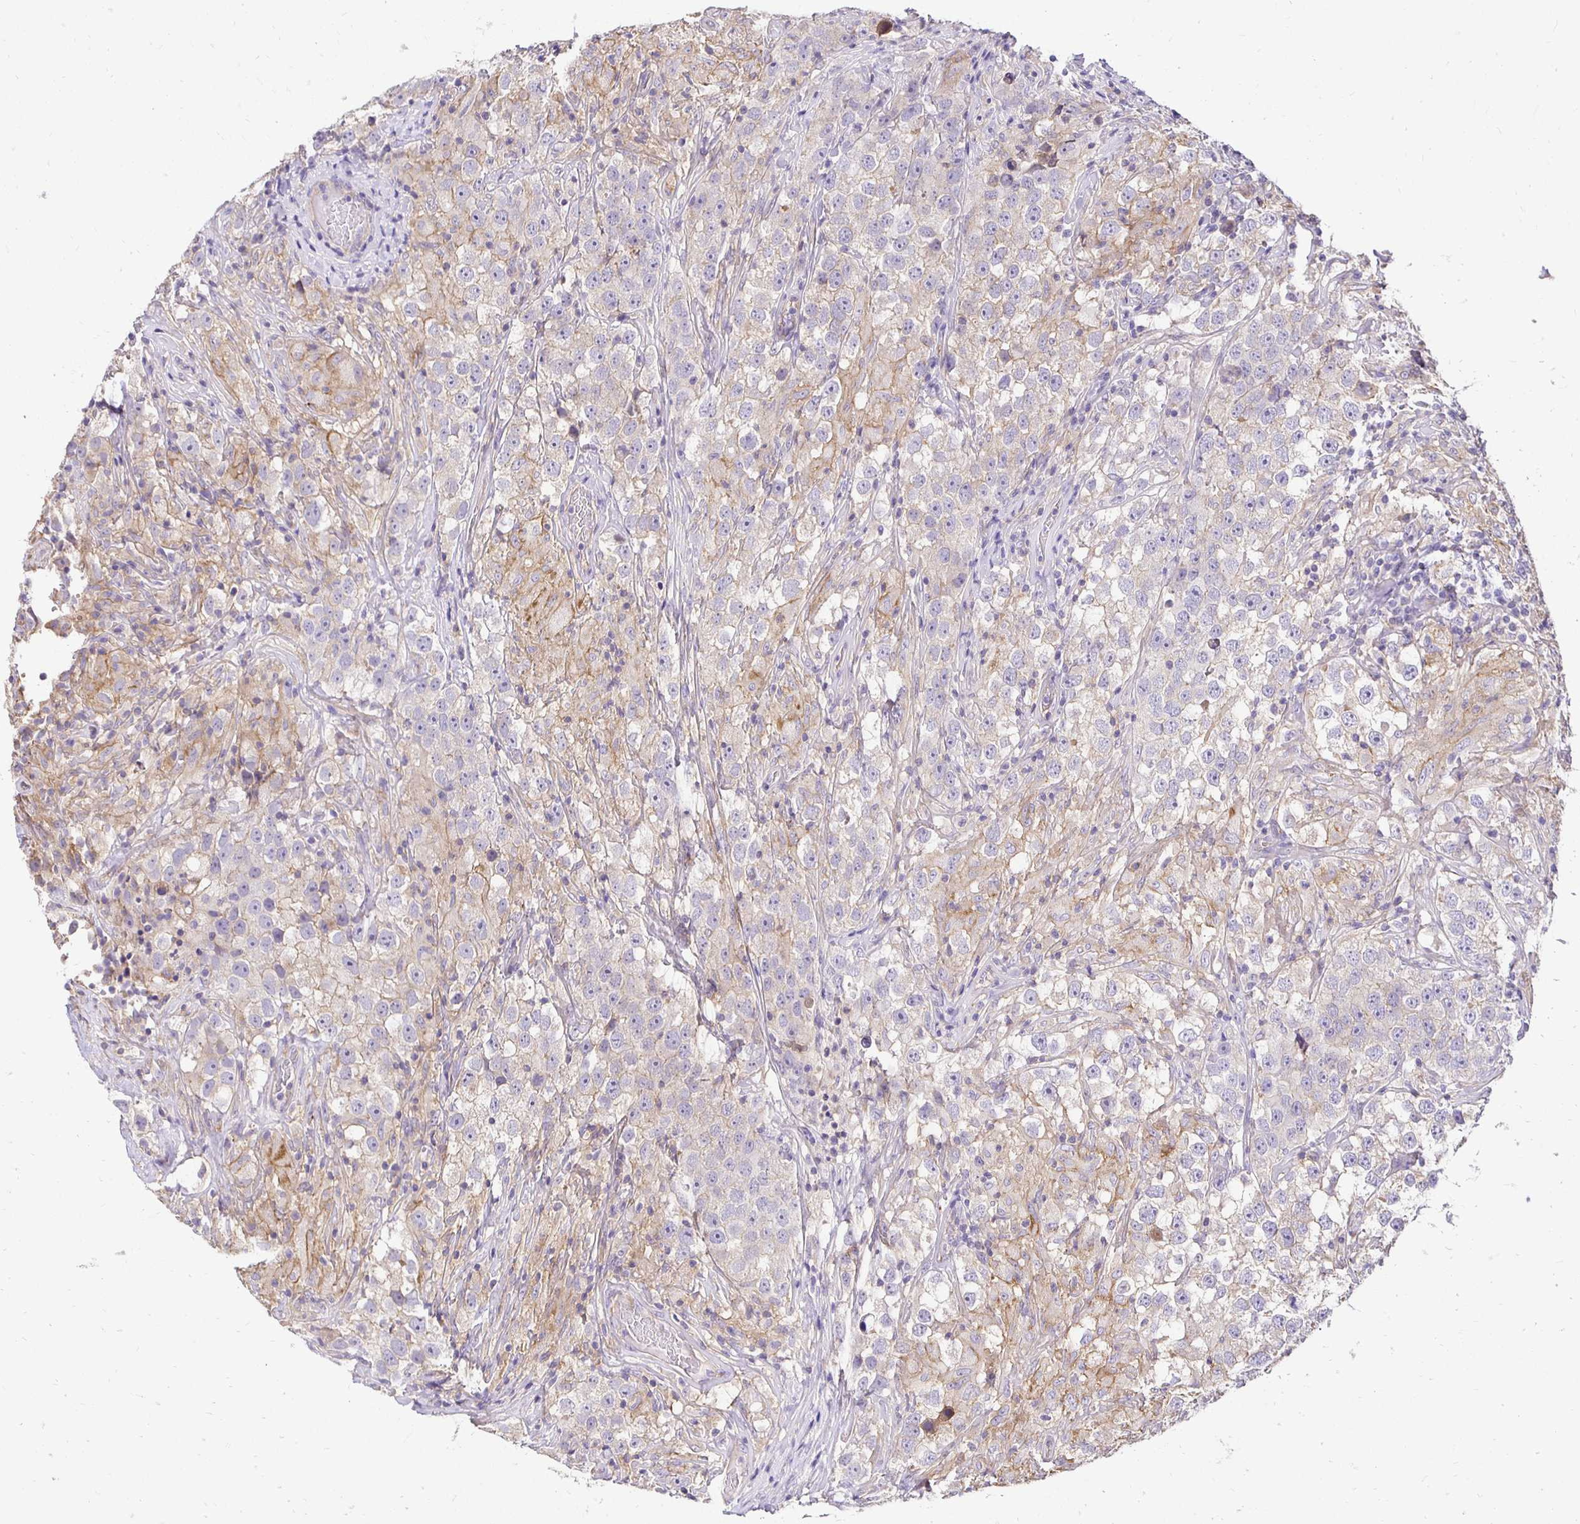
{"staining": {"intensity": "negative", "quantity": "none", "location": "none"}, "tissue": "testis cancer", "cell_type": "Tumor cells", "image_type": "cancer", "snomed": [{"axis": "morphology", "description": "Seminoma, NOS"}, {"axis": "topography", "description": "Testis"}], "caption": "Immunohistochemistry (IHC) image of seminoma (testis) stained for a protein (brown), which shows no positivity in tumor cells.", "gene": "SLC9A1", "patient": {"sex": "male", "age": 46}}